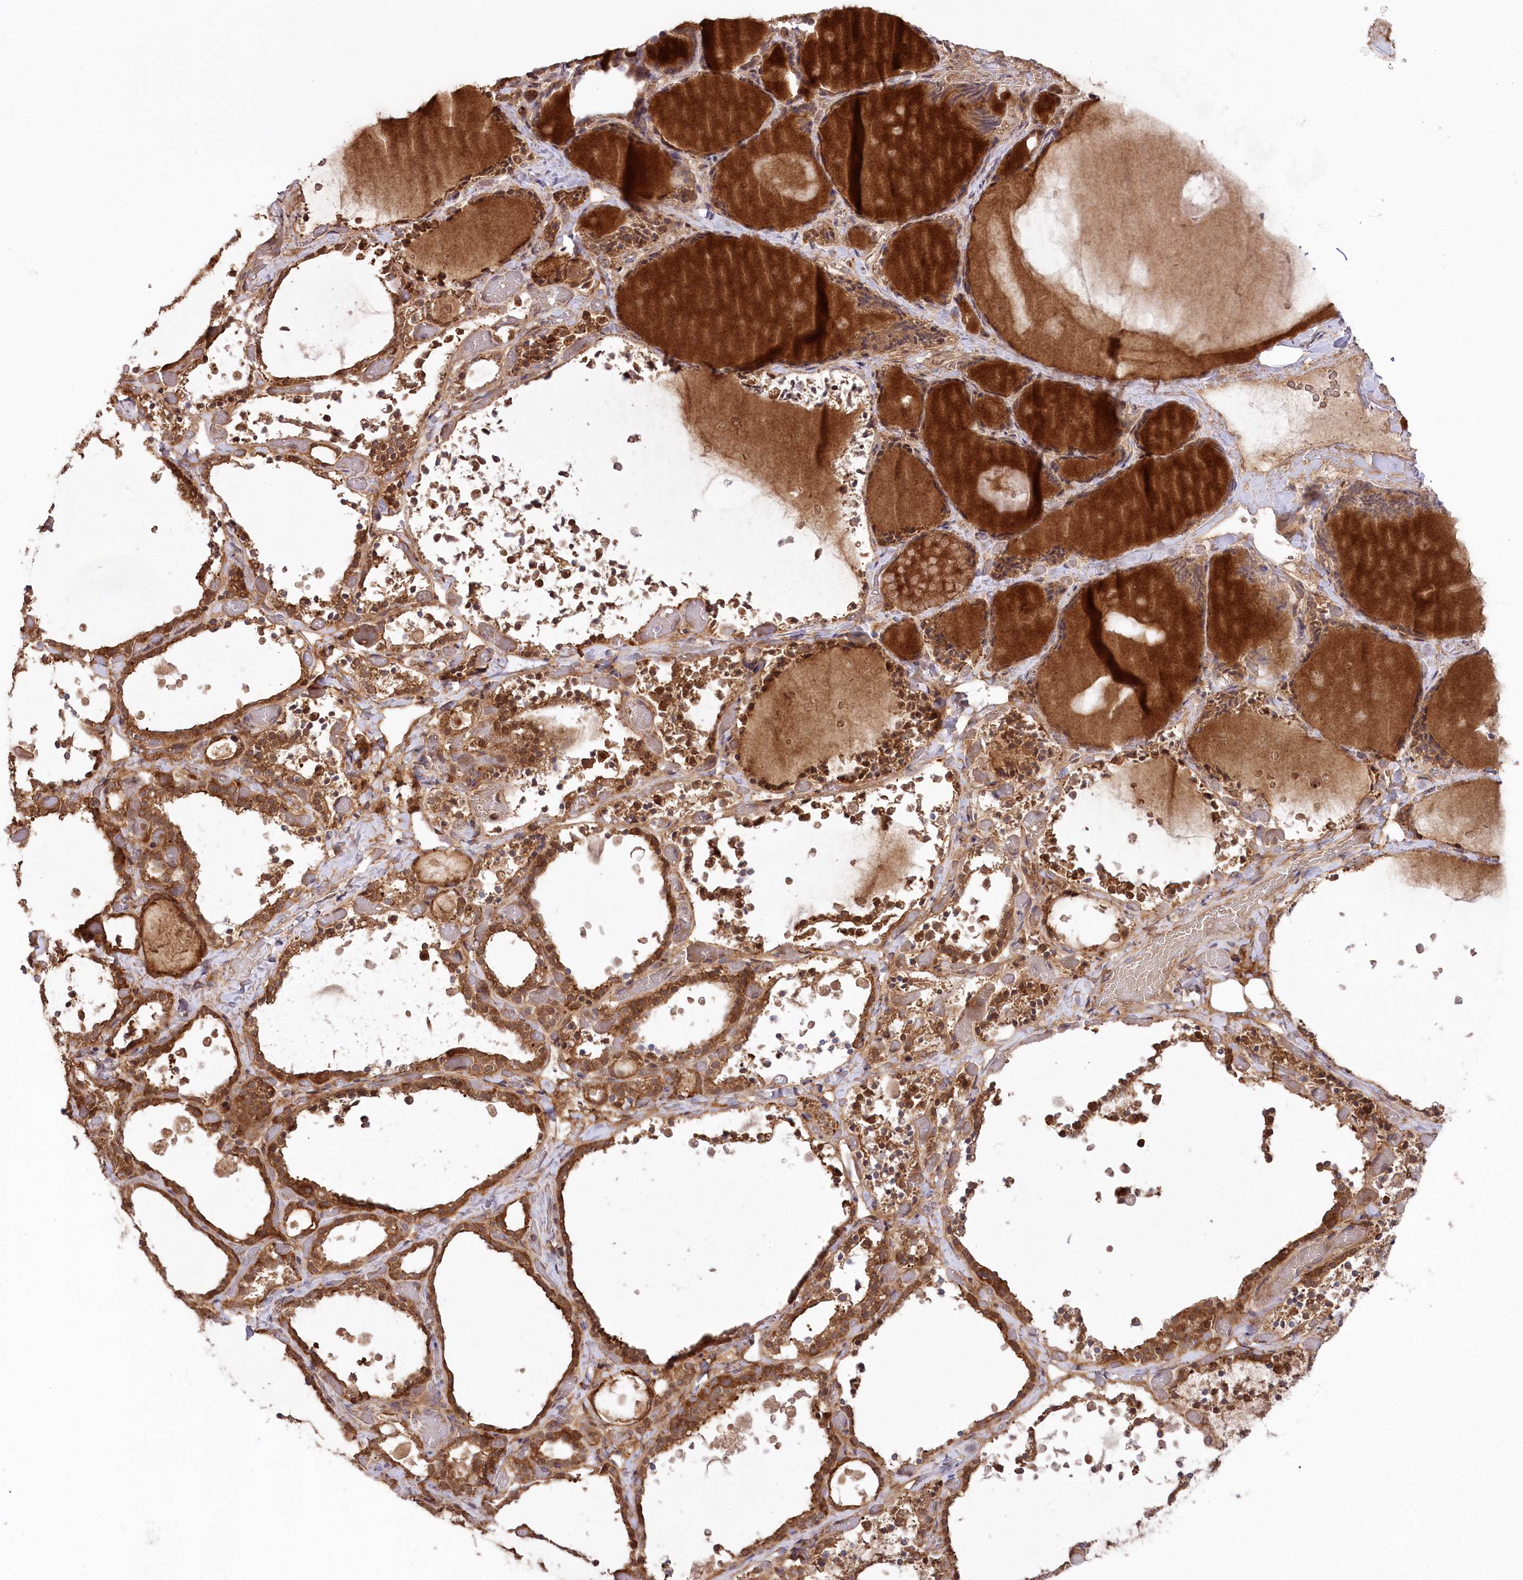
{"staining": {"intensity": "strong", "quantity": ">75%", "location": "cytoplasmic/membranous"}, "tissue": "thyroid gland", "cell_type": "Glandular cells", "image_type": "normal", "snomed": [{"axis": "morphology", "description": "Normal tissue, NOS"}, {"axis": "topography", "description": "Thyroid gland"}], "caption": "Immunohistochemical staining of unremarkable human thyroid gland shows high levels of strong cytoplasmic/membranous positivity in about >75% of glandular cells. (IHC, brightfield microscopy, high magnification).", "gene": "CCDC91", "patient": {"sex": "female", "age": 44}}